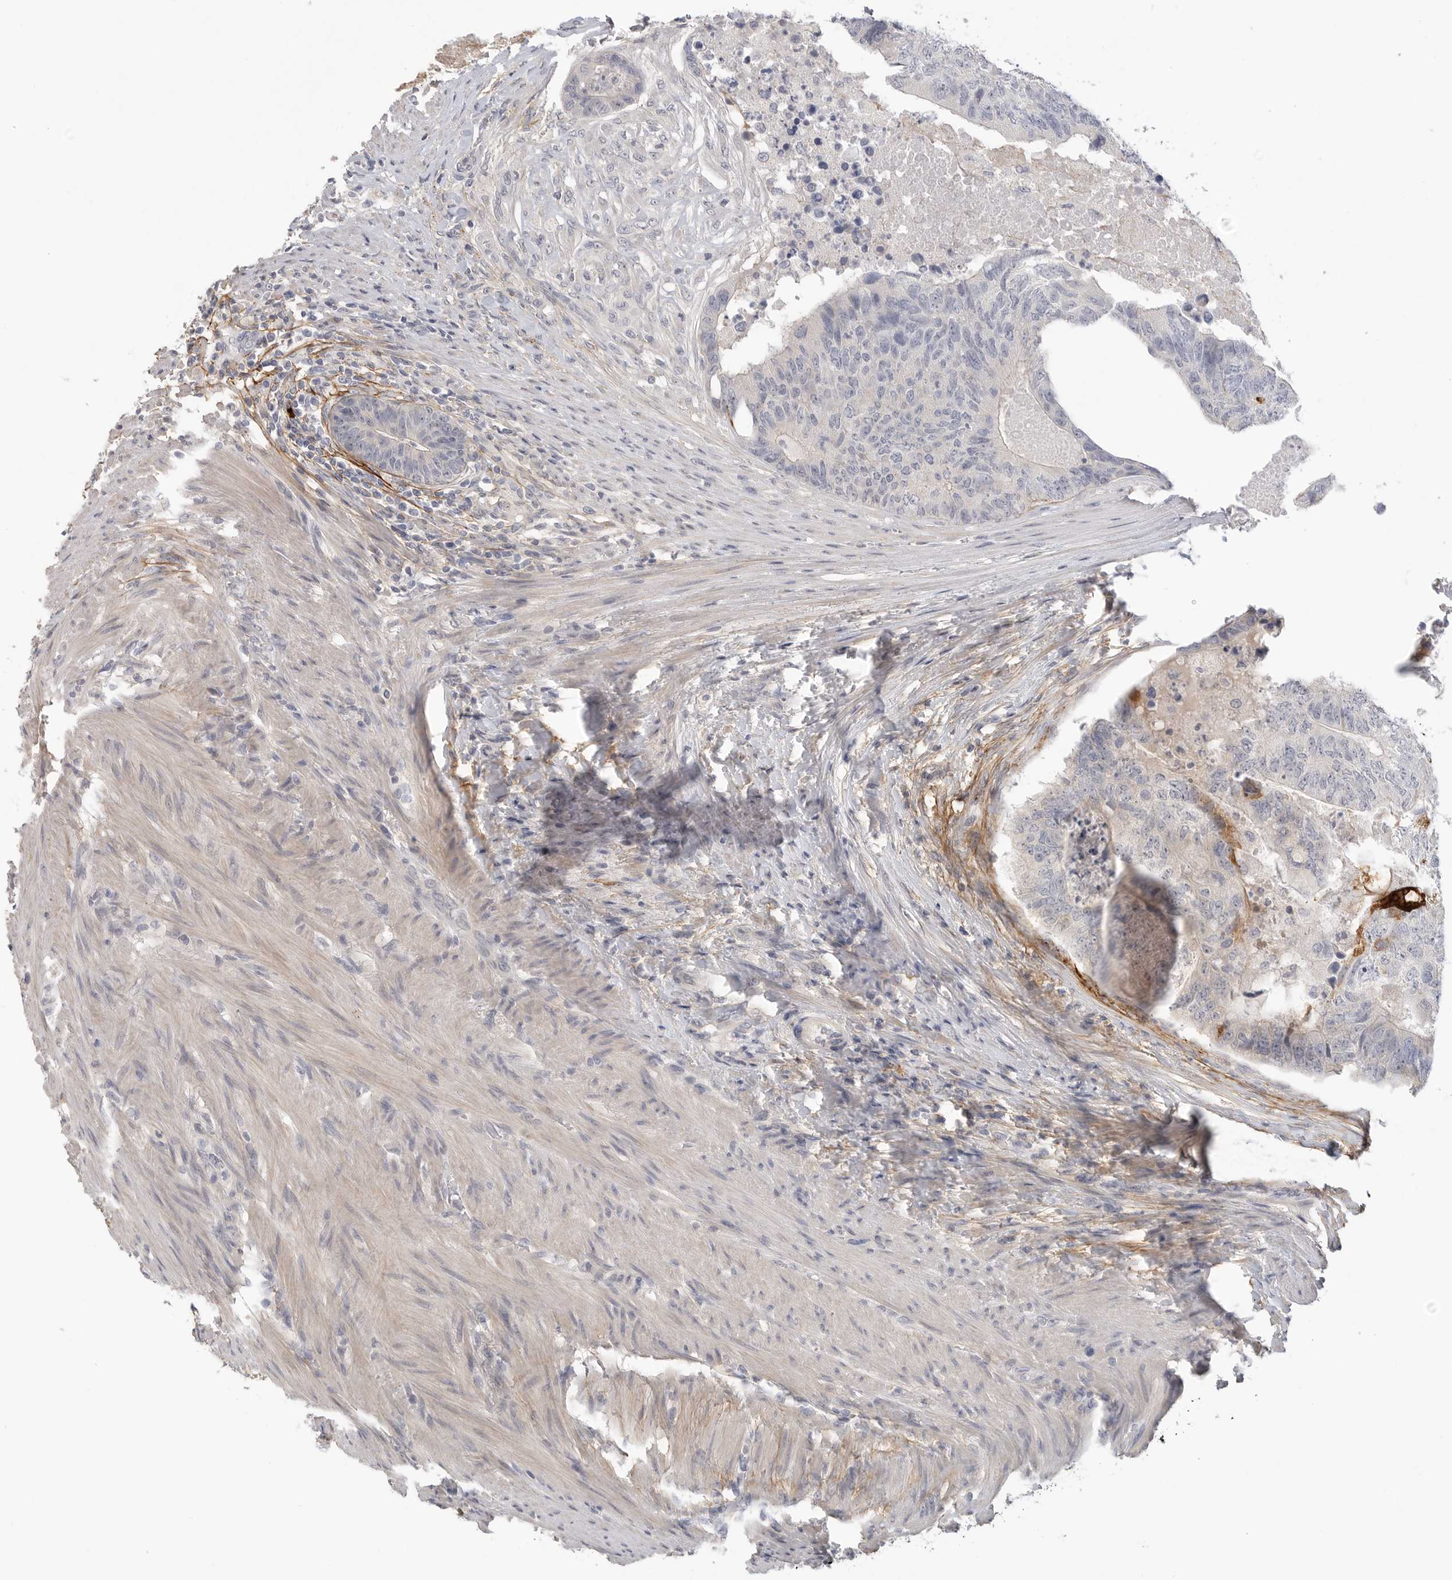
{"staining": {"intensity": "negative", "quantity": "none", "location": "none"}, "tissue": "colorectal cancer", "cell_type": "Tumor cells", "image_type": "cancer", "snomed": [{"axis": "morphology", "description": "Adenocarcinoma, NOS"}, {"axis": "topography", "description": "Colon"}], "caption": "Immunohistochemical staining of human colorectal cancer demonstrates no significant expression in tumor cells.", "gene": "FBN2", "patient": {"sex": "female", "age": 67}}